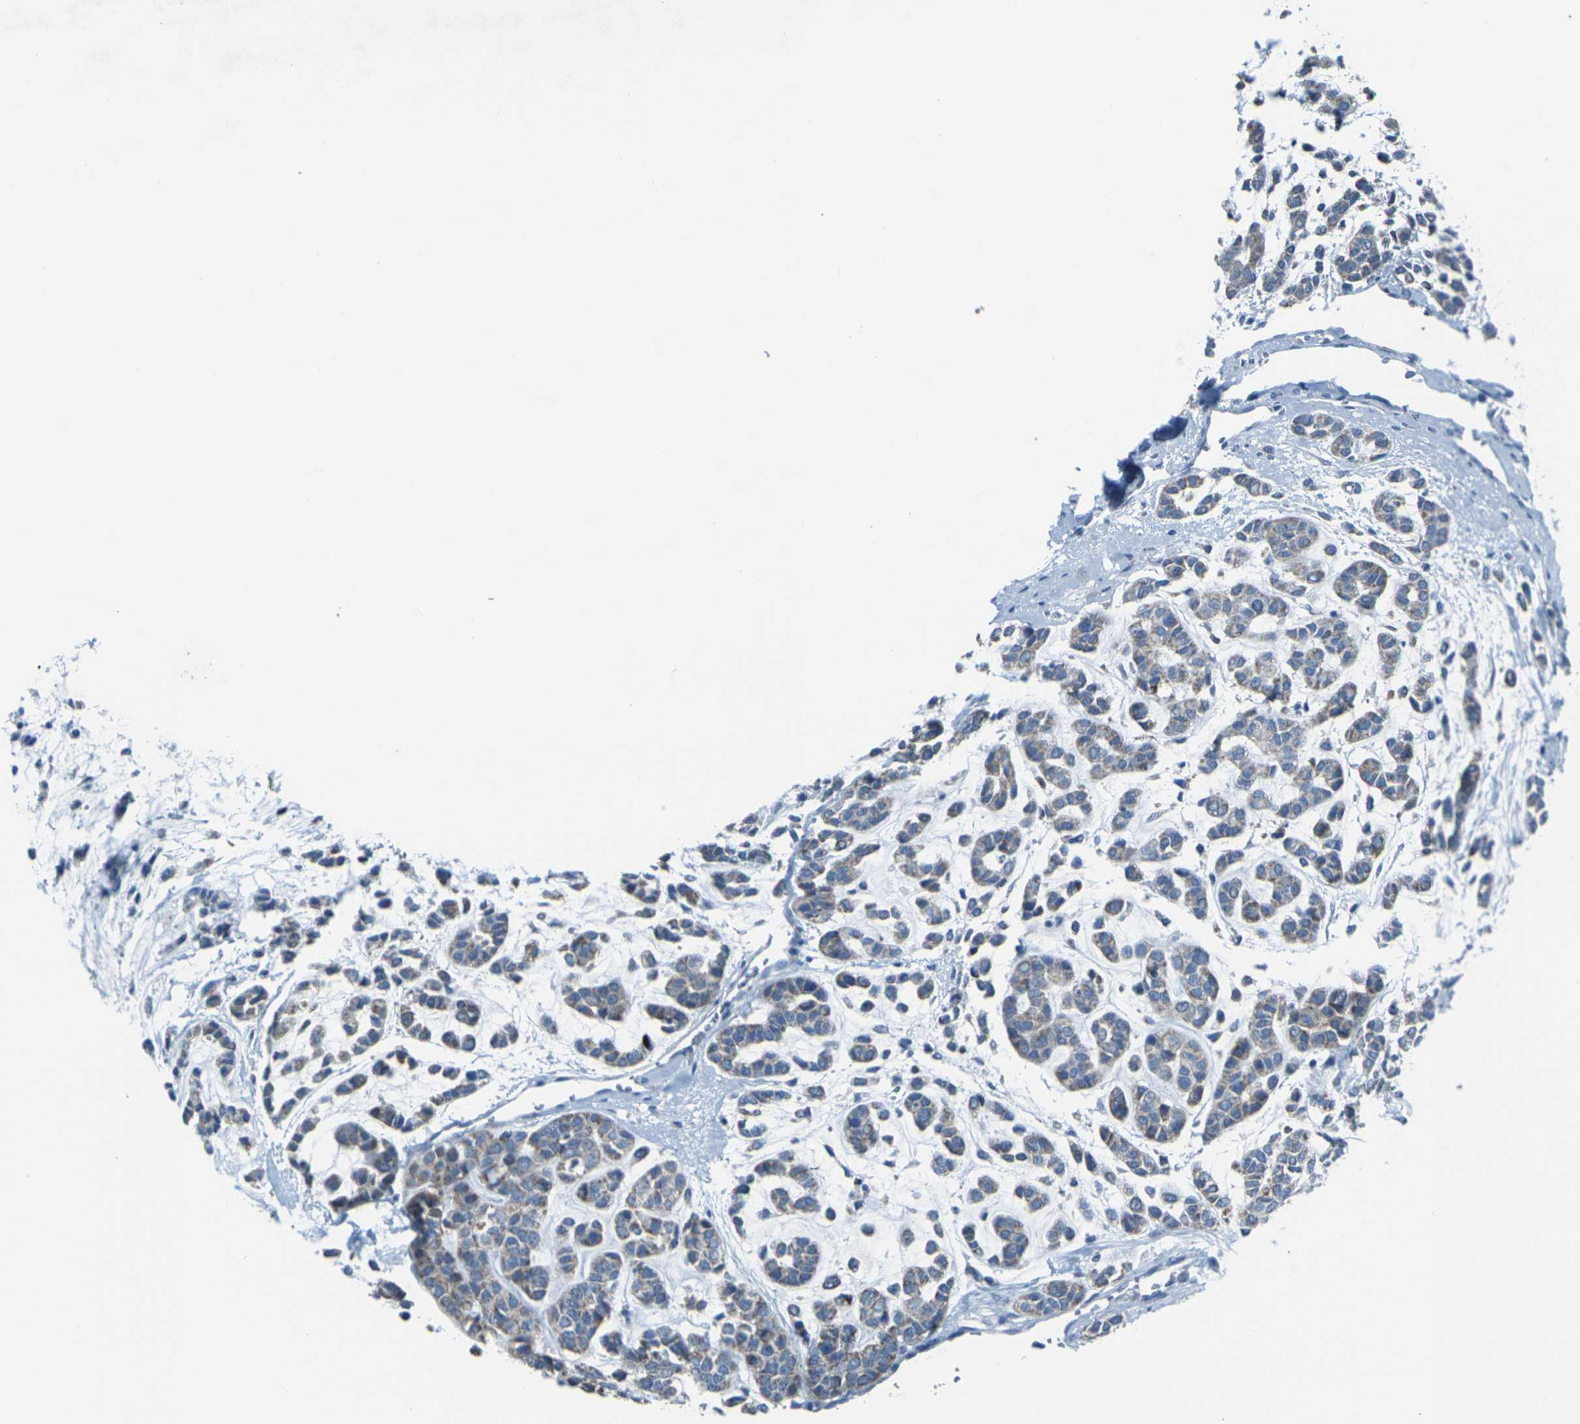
{"staining": {"intensity": "moderate", "quantity": "25%-75%", "location": "cytoplasmic/membranous"}, "tissue": "head and neck cancer", "cell_type": "Tumor cells", "image_type": "cancer", "snomed": [{"axis": "morphology", "description": "Adenocarcinoma, NOS"}, {"axis": "morphology", "description": "Adenoma, NOS"}, {"axis": "topography", "description": "Head-Neck"}], "caption": "This is a micrograph of immunohistochemistry (IHC) staining of adenocarcinoma (head and neck), which shows moderate positivity in the cytoplasmic/membranous of tumor cells.", "gene": "ANKRD46", "patient": {"sex": "female", "age": 55}}